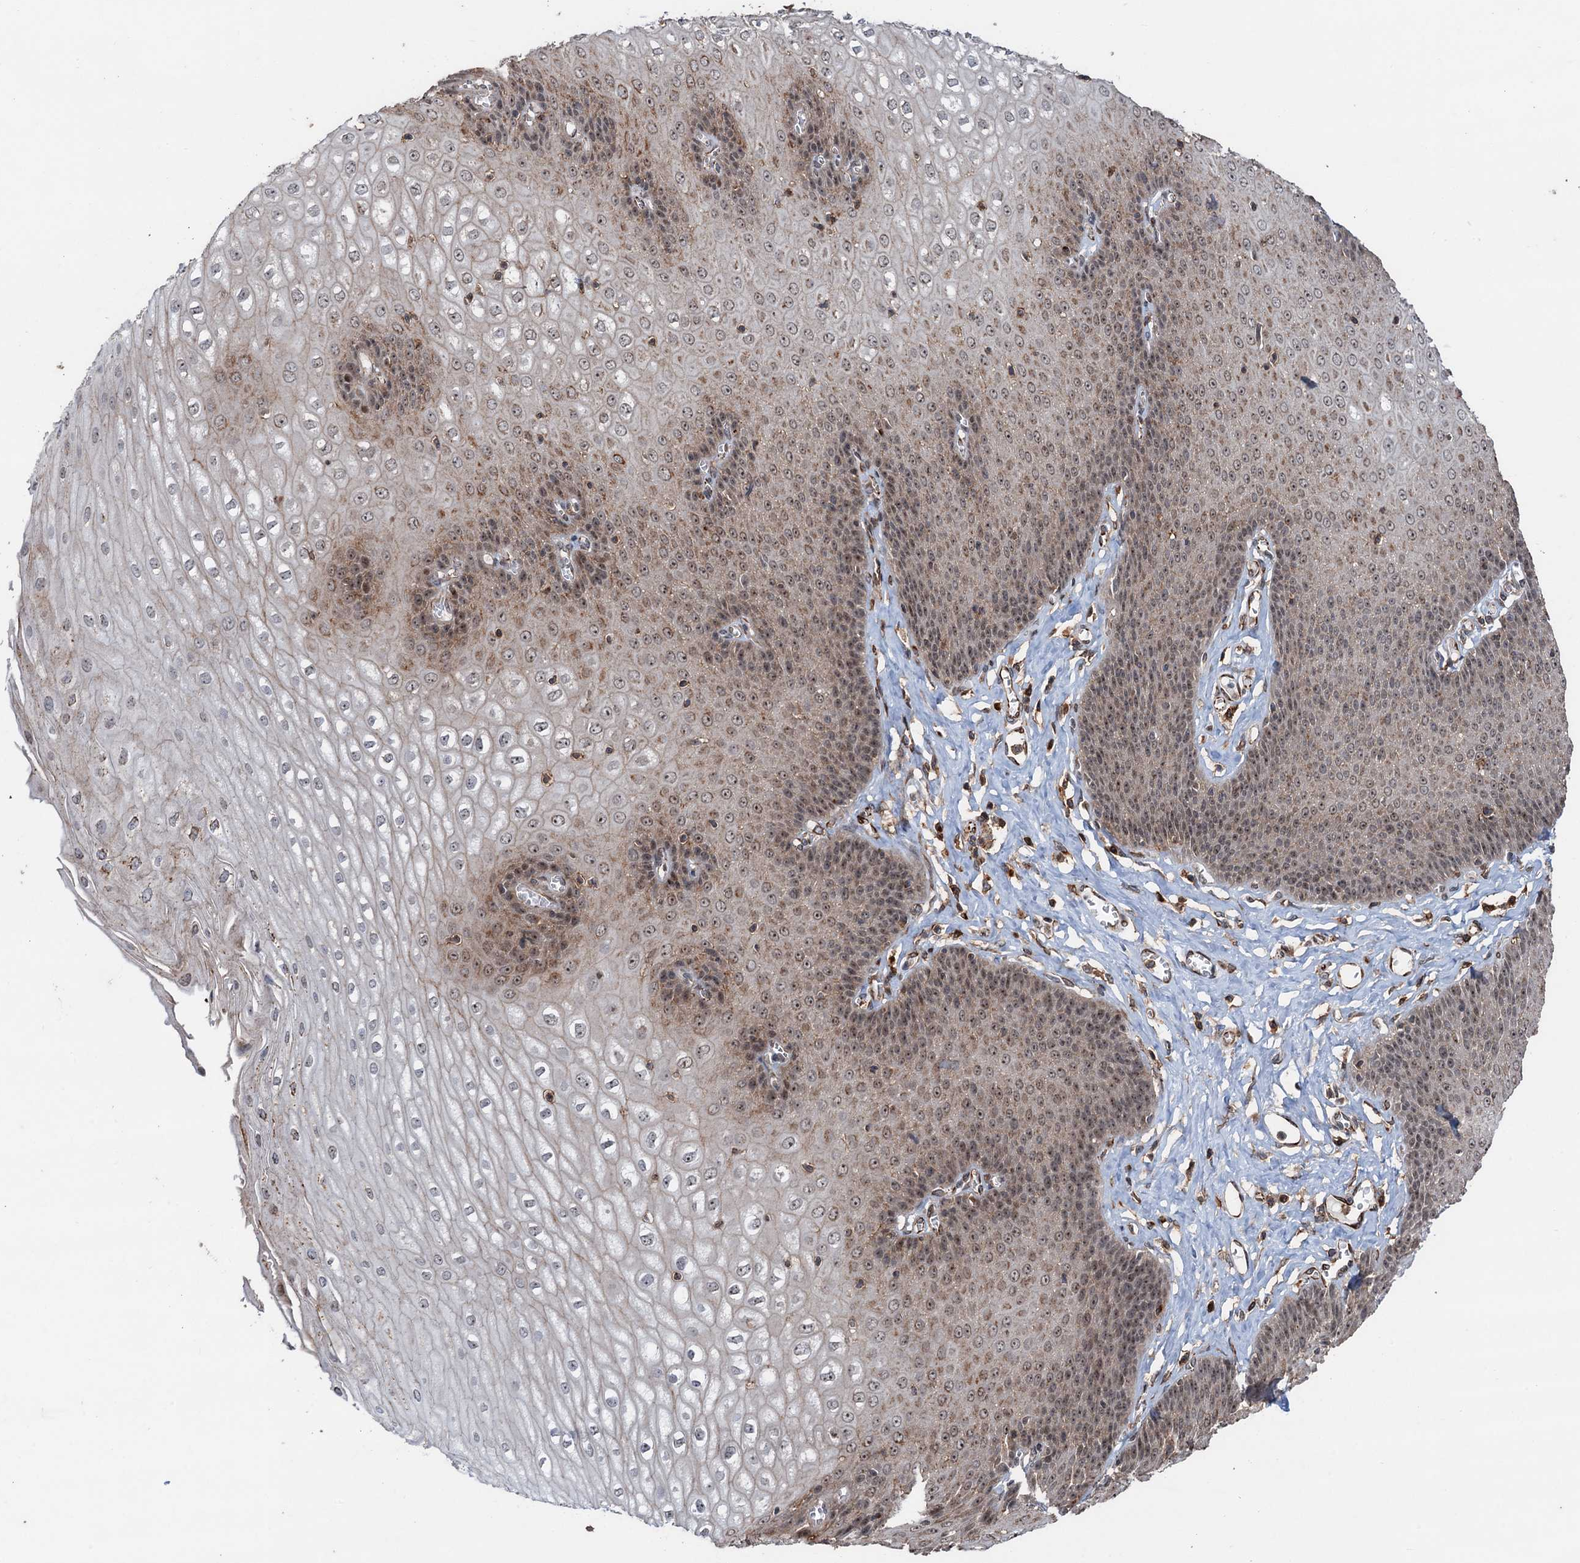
{"staining": {"intensity": "moderate", "quantity": "25%-75%", "location": "cytoplasmic/membranous,nuclear"}, "tissue": "esophagus", "cell_type": "Squamous epithelial cells", "image_type": "normal", "snomed": [{"axis": "morphology", "description": "Normal tissue, NOS"}, {"axis": "topography", "description": "Esophagus"}], "caption": "Immunohistochemistry (DAB (3,3'-diaminobenzidine)) staining of normal human esophagus shows moderate cytoplasmic/membranous,nuclear protein staining in approximately 25%-75% of squamous epithelial cells.", "gene": "TMA16", "patient": {"sex": "male", "age": 60}}